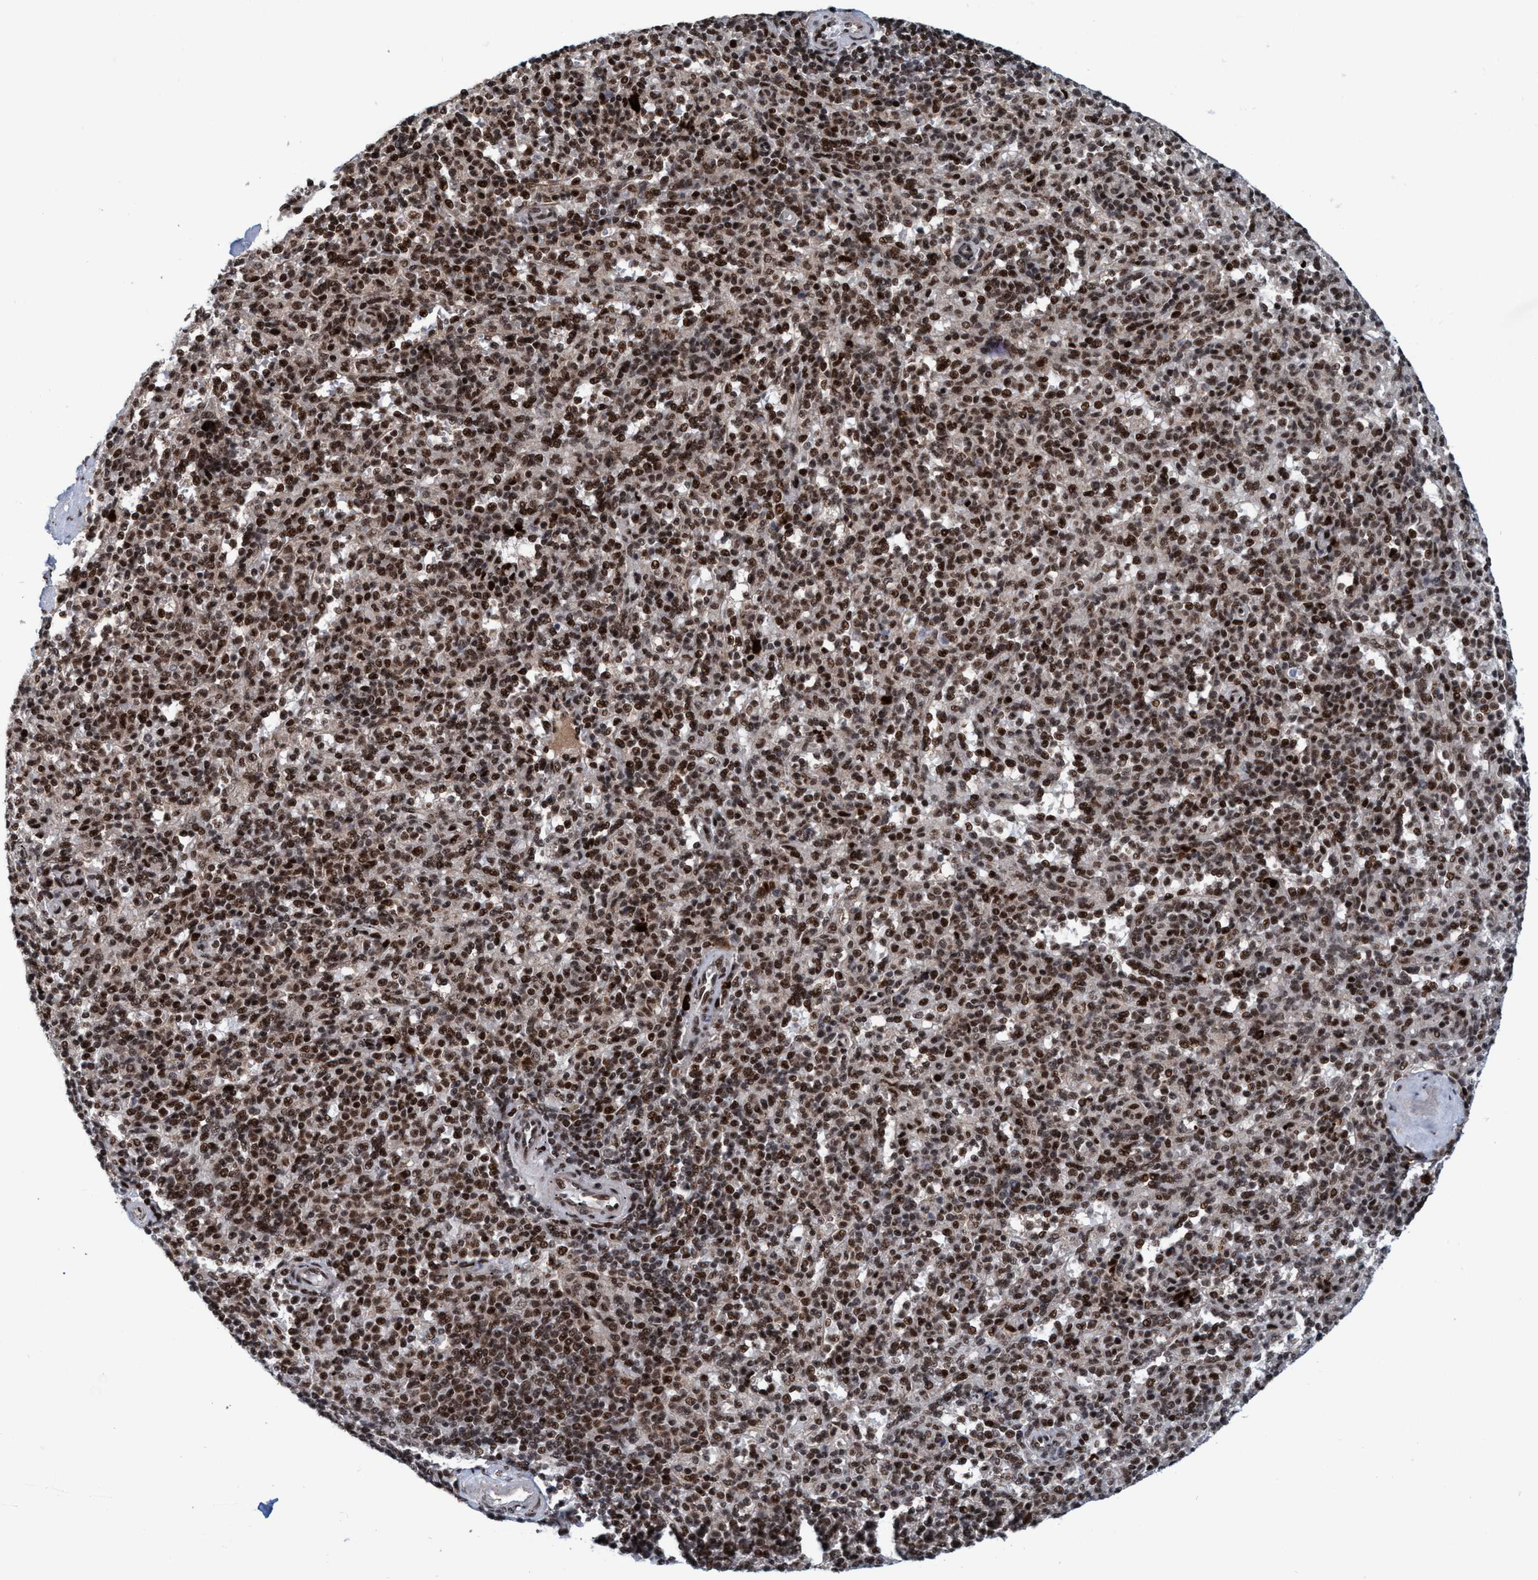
{"staining": {"intensity": "strong", "quantity": ">75%", "location": "nuclear"}, "tissue": "spleen", "cell_type": "Cells in red pulp", "image_type": "normal", "snomed": [{"axis": "morphology", "description": "Normal tissue, NOS"}, {"axis": "topography", "description": "Spleen"}], "caption": "This is a photomicrograph of IHC staining of unremarkable spleen, which shows strong expression in the nuclear of cells in red pulp.", "gene": "TOPBP1", "patient": {"sex": "male", "age": 36}}